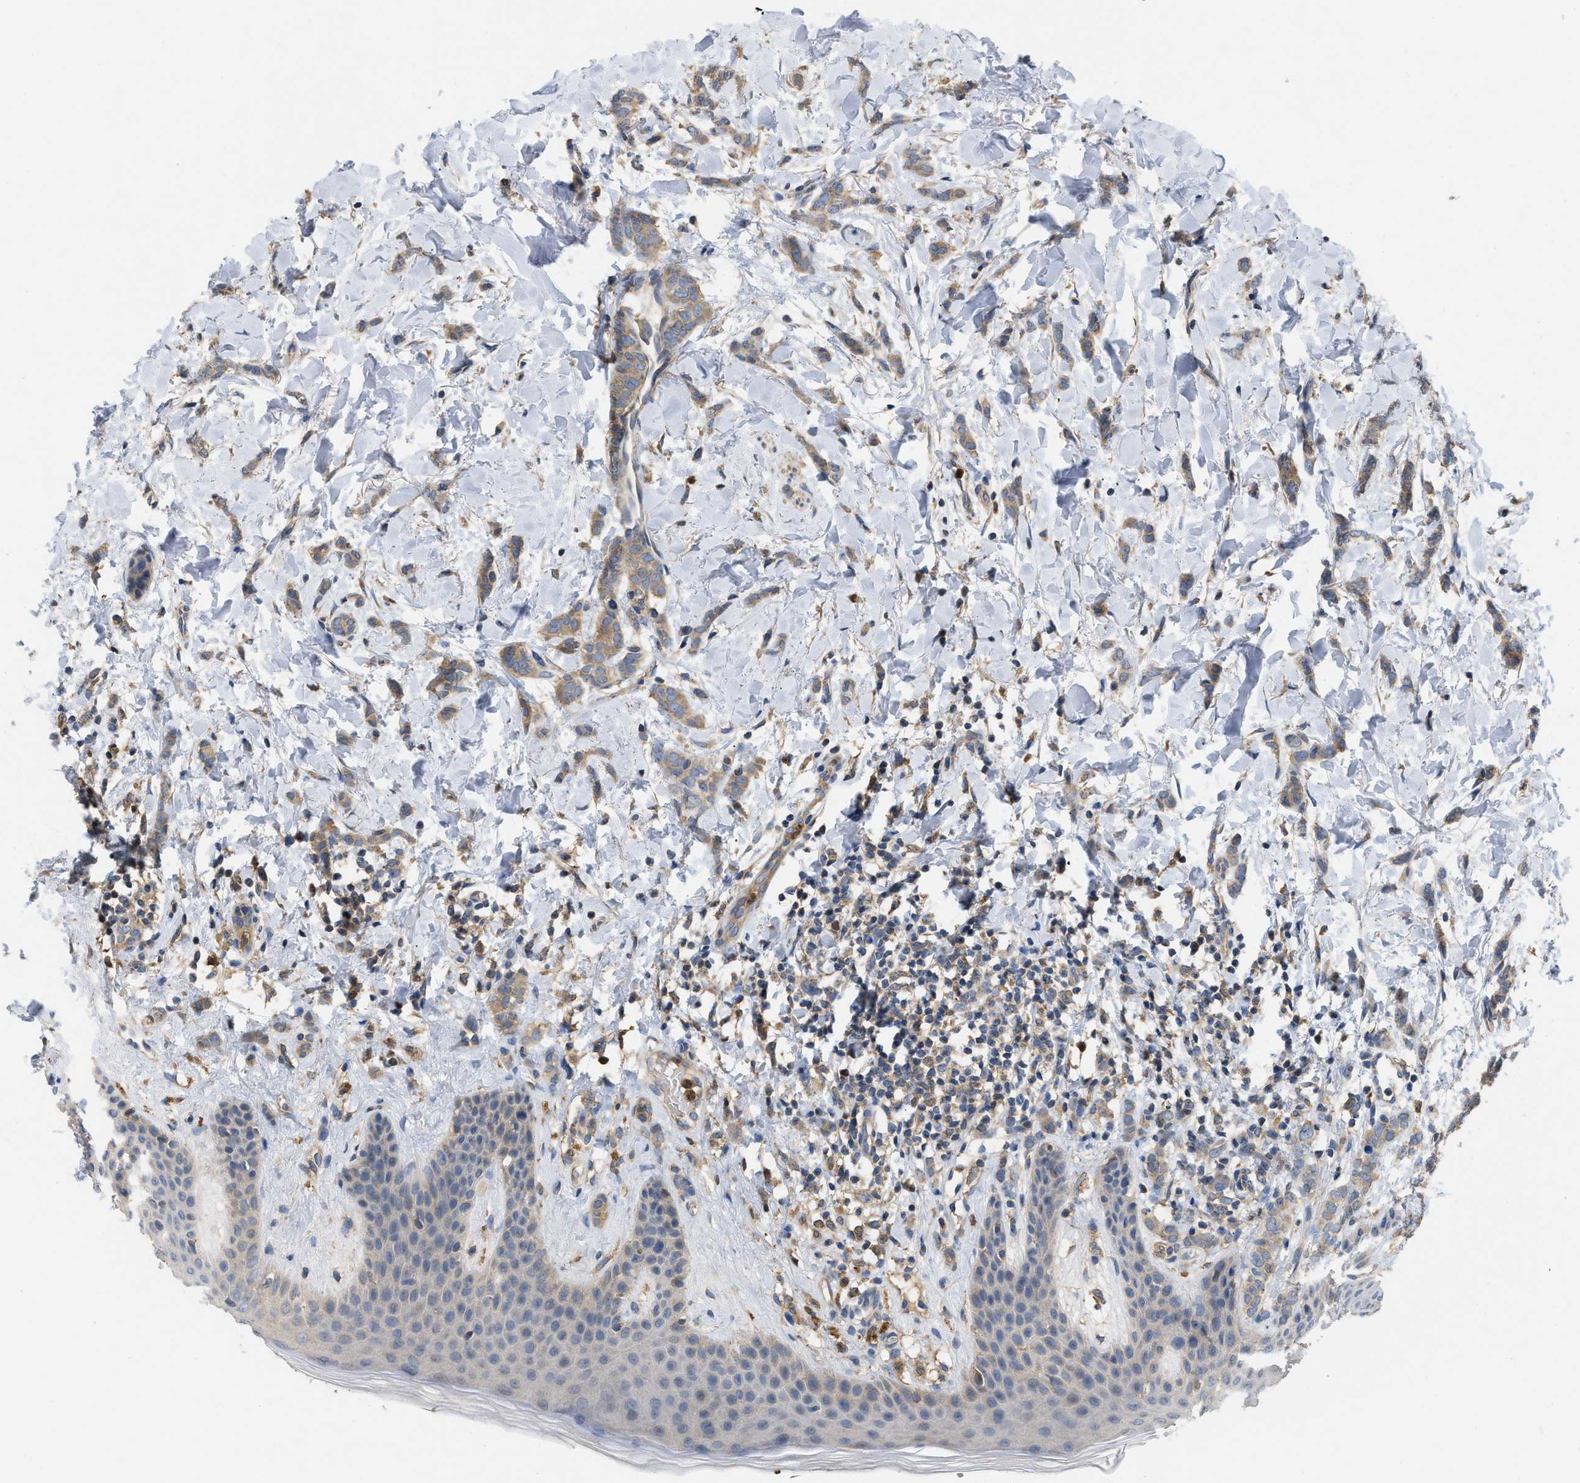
{"staining": {"intensity": "weak", "quantity": ">75%", "location": "cytoplasmic/membranous"}, "tissue": "breast cancer", "cell_type": "Tumor cells", "image_type": "cancer", "snomed": [{"axis": "morphology", "description": "Lobular carcinoma"}, {"axis": "topography", "description": "Skin"}, {"axis": "topography", "description": "Breast"}], "caption": "The immunohistochemical stain labels weak cytoplasmic/membranous expression in tumor cells of lobular carcinoma (breast) tissue.", "gene": "RNF216", "patient": {"sex": "female", "age": 46}}